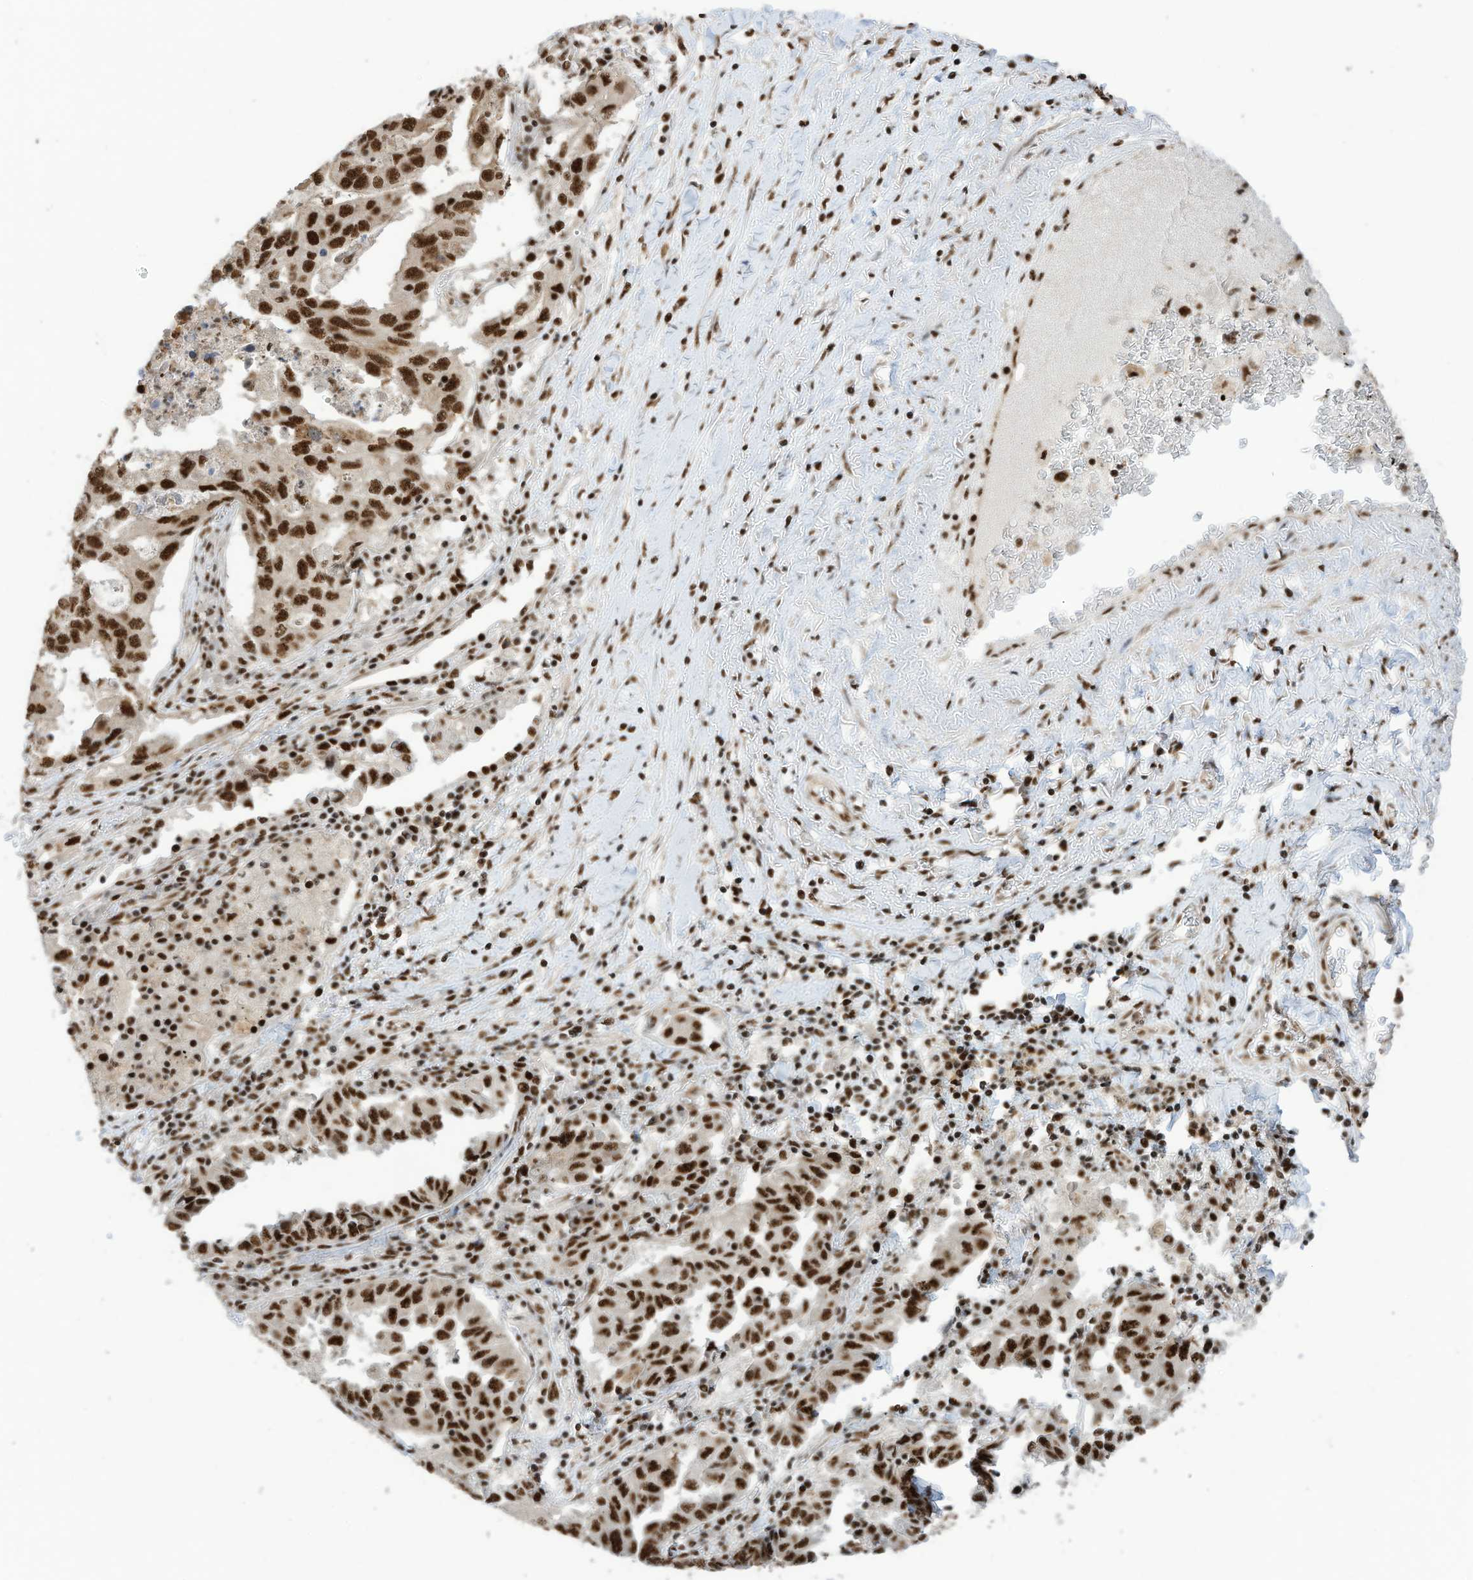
{"staining": {"intensity": "strong", "quantity": ">75%", "location": "nuclear"}, "tissue": "lung cancer", "cell_type": "Tumor cells", "image_type": "cancer", "snomed": [{"axis": "morphology", "description": "Adenocarcinoma, NOS"}, {"axis": "topography", "description": "Lung"}], "caption": "Immunohistochemical staining of human lung cancer reveals strong nuclear protein positivity in approximately >75% of tumor cells.", "gene": "SF3A3", "patient": {"sex": "female", "age": 51}}